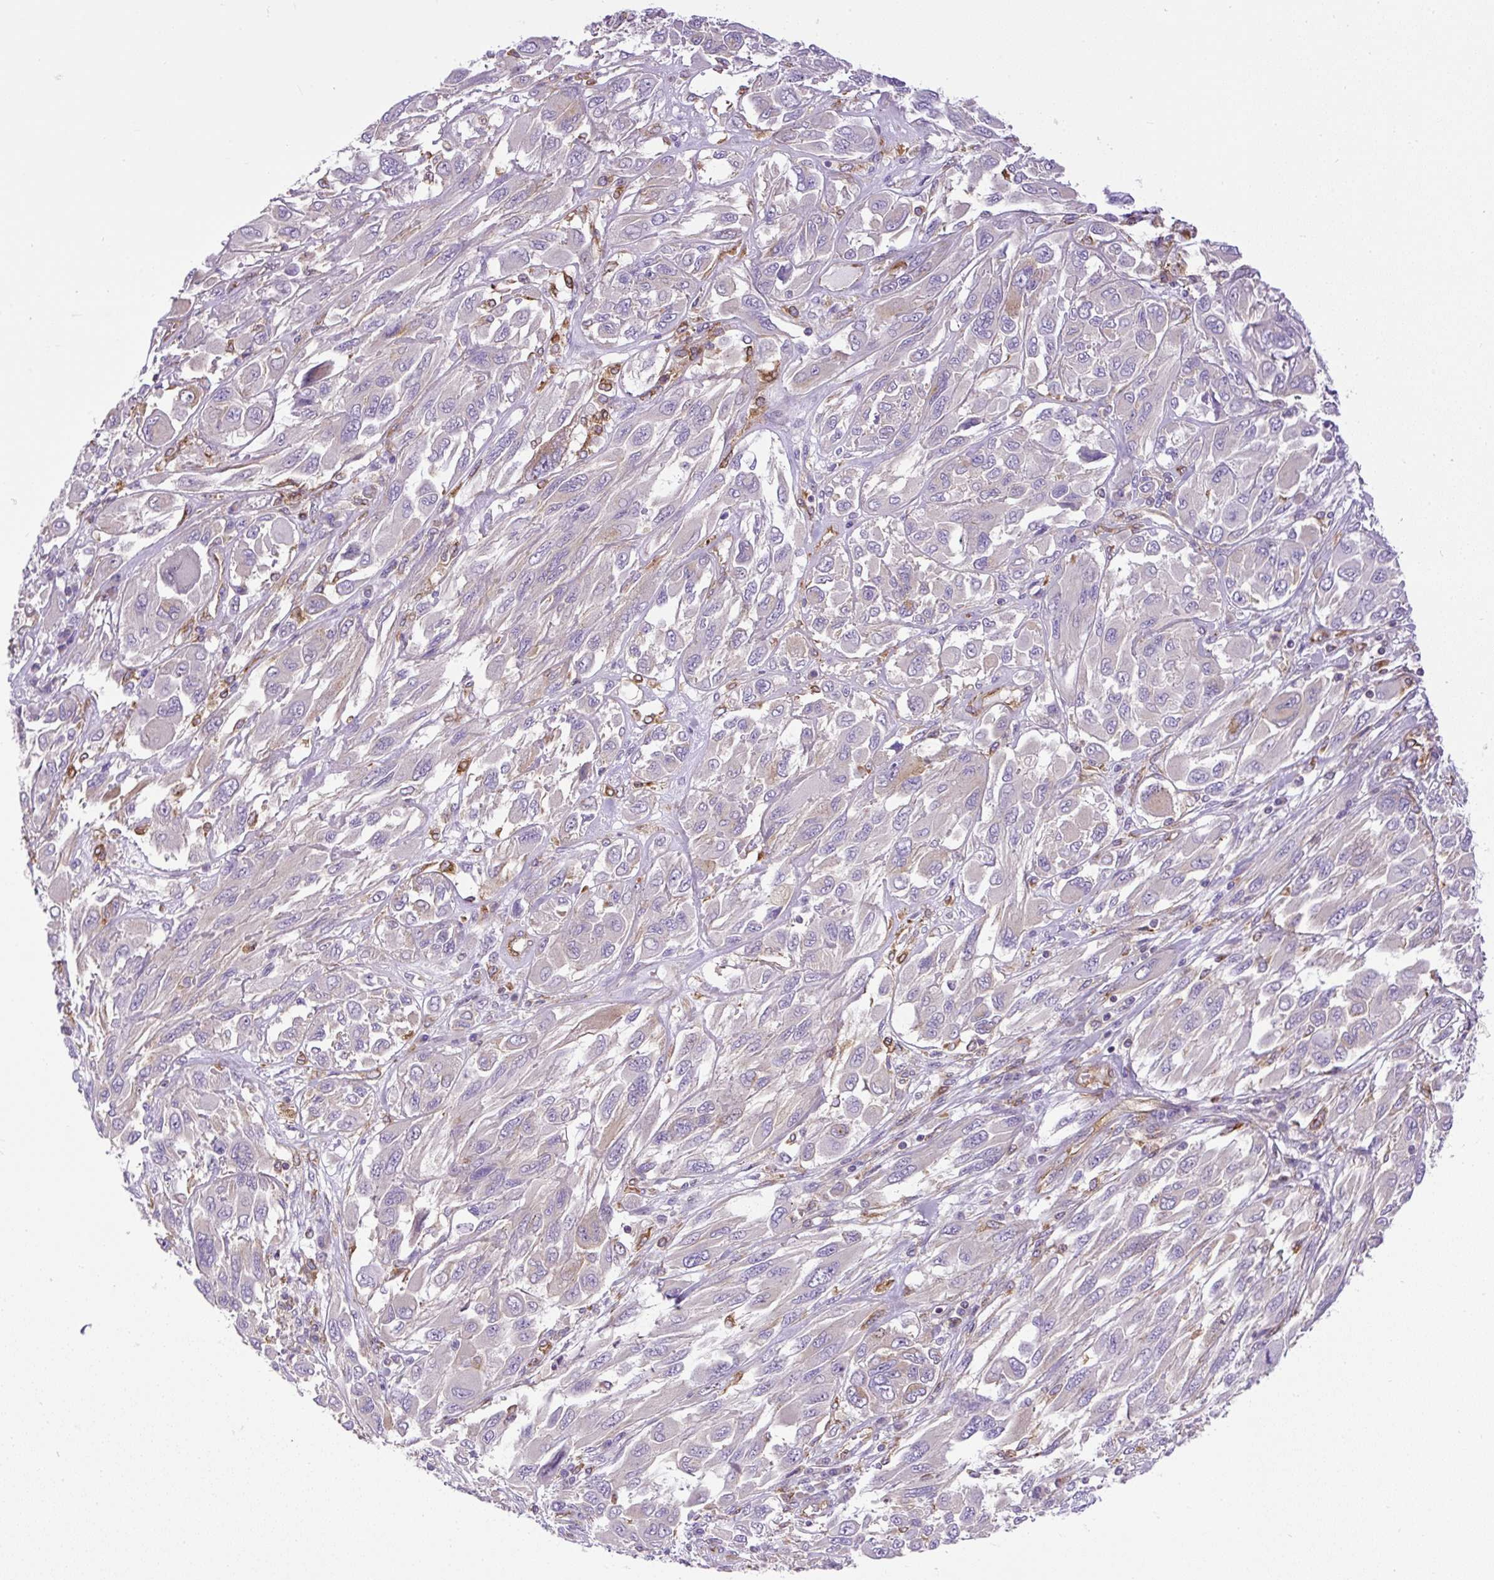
{"staining": {"intensity": "negative", "quantity": "none", "location": "none"}, "tissue": "melanoma", "cell_type": "Tumor cells", "image_type": "cancer", "snomed": [{"axis": "morphology", "description": "Malignant melanoma, NOS"}, {"axis": "topography", "description": "Skin"}], "caption": "Immunohistochemistry of human melanoma demonstrates no expression in tumor cells. (Immunohistochemistry, brightfield microscopy, high magnification).", "gene": "MAP1S", "patient": {"sex": "female", "age": 91}}